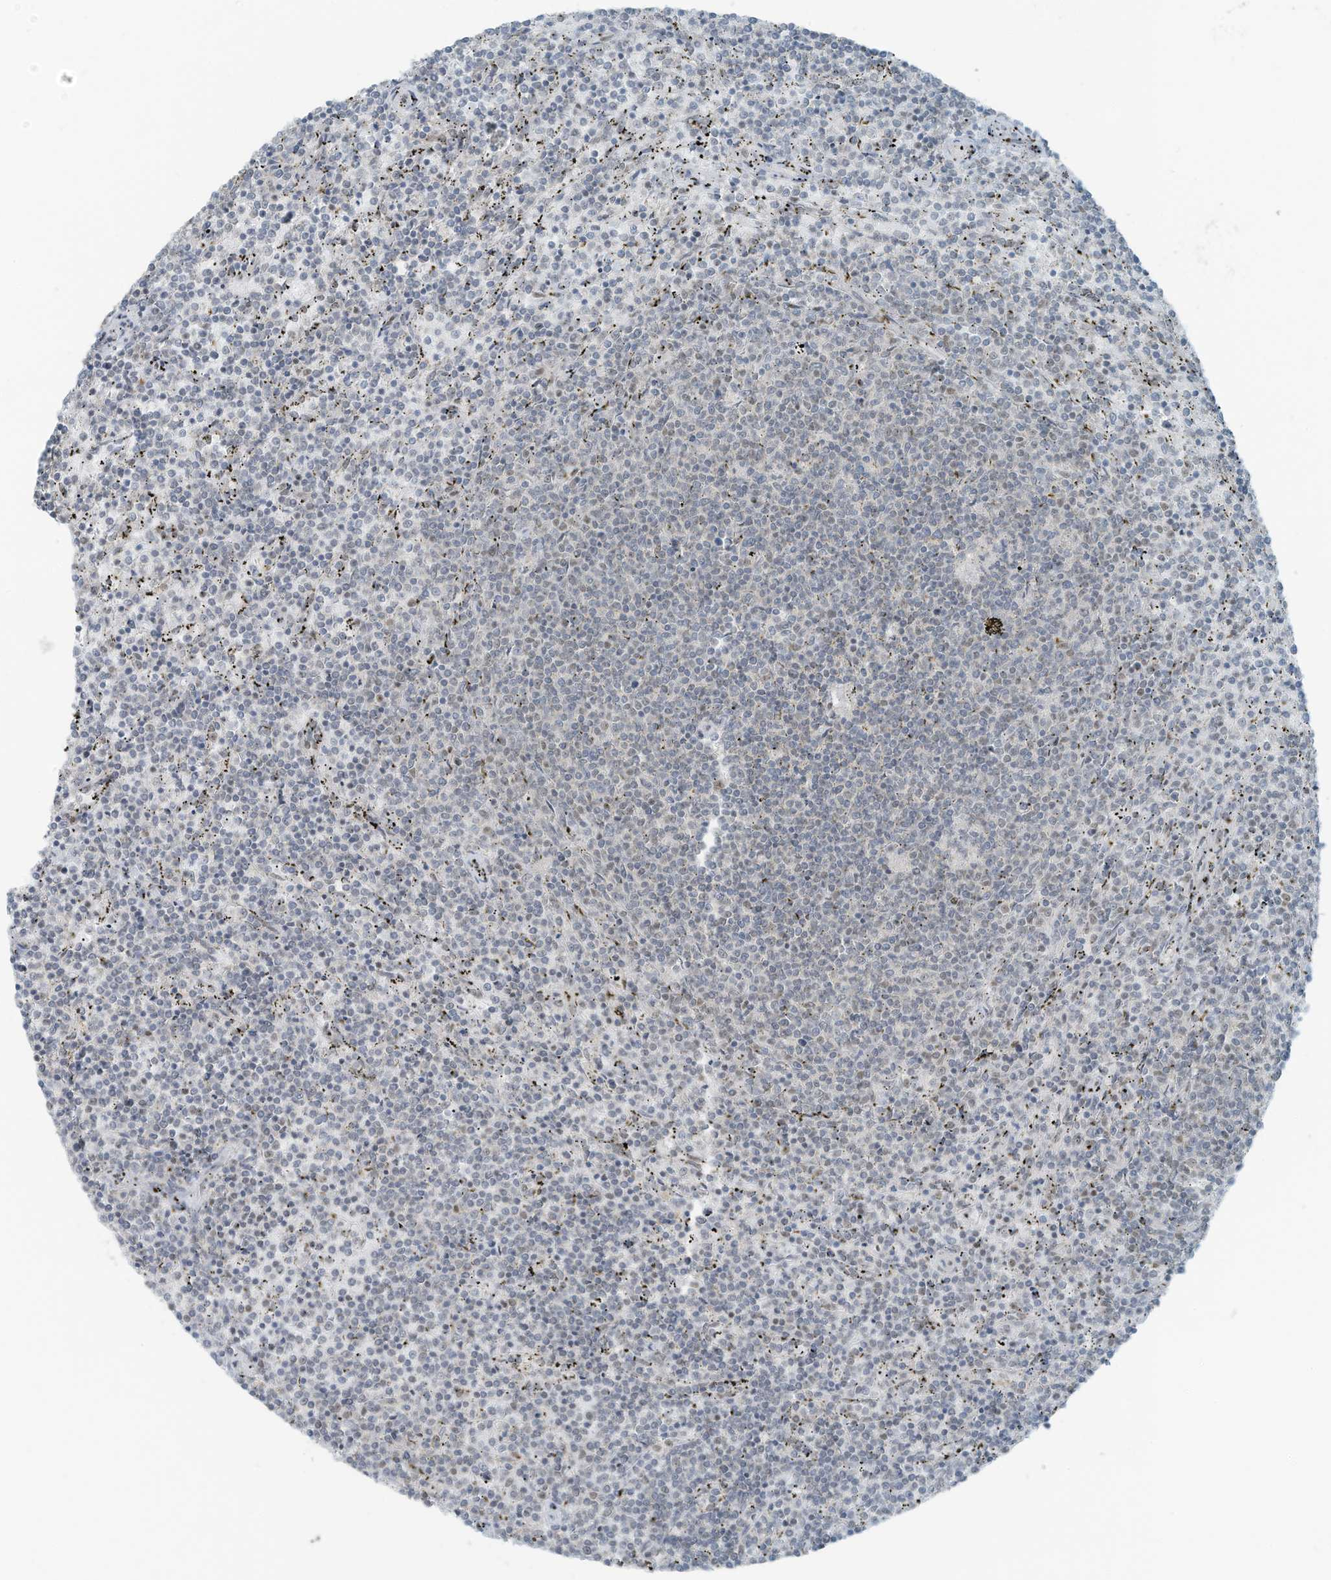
{"staining": {"intensity": "negative", "quantity": "none", "location": "none"}, "tissue": "lymphoma", "cell_type": "Tumor cells", "image_type": "cancer", "snomed": [{"axis": "morphology", "description": "Malignant lymphoma, non-Hodgkin's type, Low grade"}, {"axis": "topography", "description": "Spleen"}], "caption": "Tumor cells are negative for brown protein staining in malignant lymphoma, non-Hodgkin's type (low-grade).", "gene": "WRNIP1", "patient": {"sex": "female", "age": 50}}